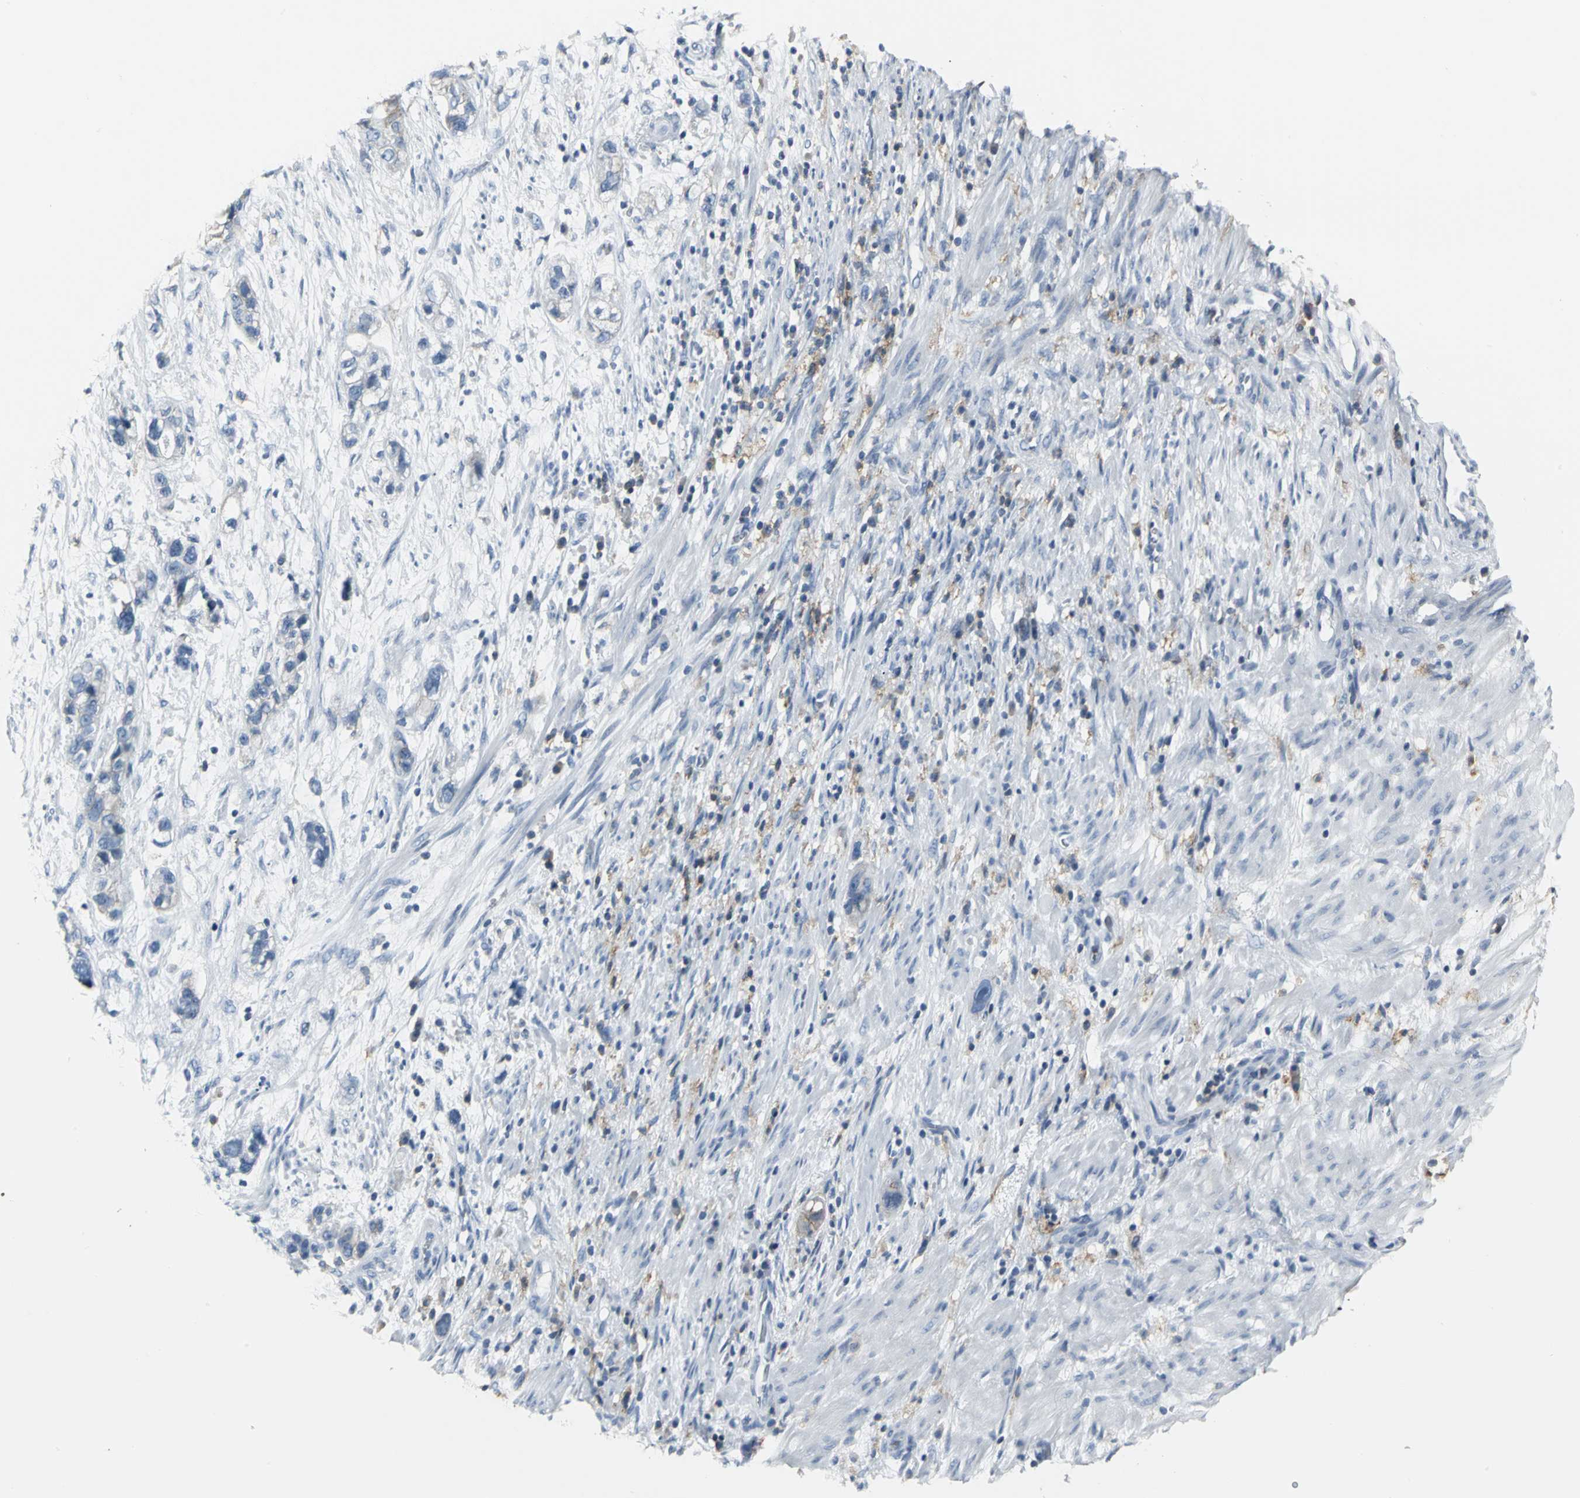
{"staining": {"intensity": "weak", "quantity": "25%-75%", "location": "cytoplasmic/membranous"}, "tissue": "stomach cancer", "cell_type": "Tumor cells", "image_type": "cancer", "snomed": [{"axis": "morphology", "description": "Adenocarcinoma, NOS"}, {"axis": "topography", "description": "Stomach, lower"}], "caption": "A low amount of weak cytoplasmic/membranous positivity is identified in about 25%-75% of tumor cells in stomach cancer (adenocarcinoma) tissue. Nuclei are stained in blue.", "gene": "IQGAP2", "patient": {"sex": "female", "age": 93}}